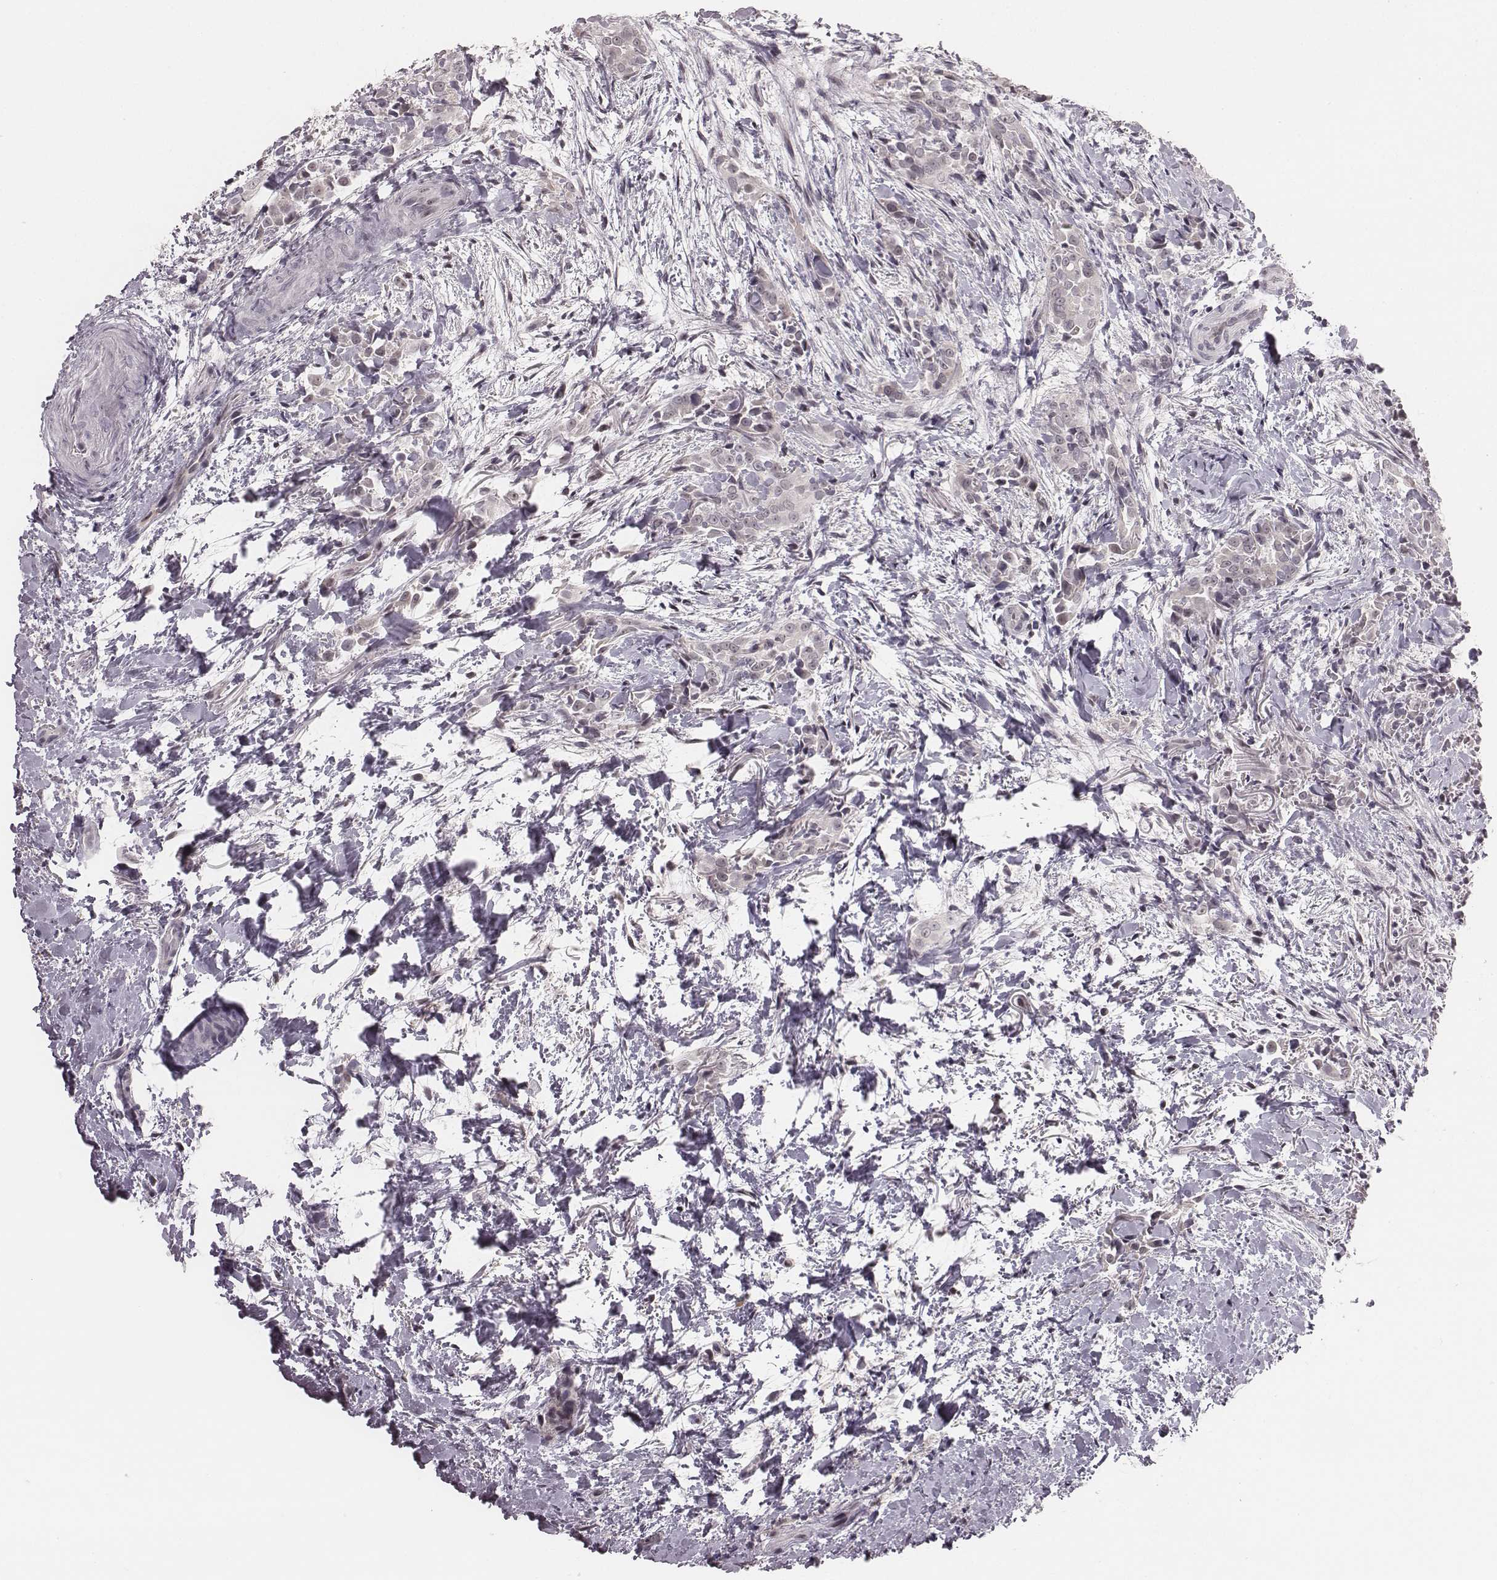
{"staining": {"intensity": "negative", "quantity": "none", "location": "none"}, "tissue": "thyroid cancer", "cell_type": "Tumor cells", "image_type": "cancer", "snomed": [{"axis": "morphology", "description": "Papillary adenocarcinoma, NOS"}, {"axis": "topography", "description": "Thyroid gland"}], "caption": "High power microscopy histopathology image of an IHC image of thyroid cancer (papillary adenocarcinoma), revealing no significant positivity in tumor cells. (DAB immunohistochemistry (IHC) visualized using brightfield microscopy, high magnification).", "gene": "RPGRIP1", "patient": {"sex": "male", "age": 61}}